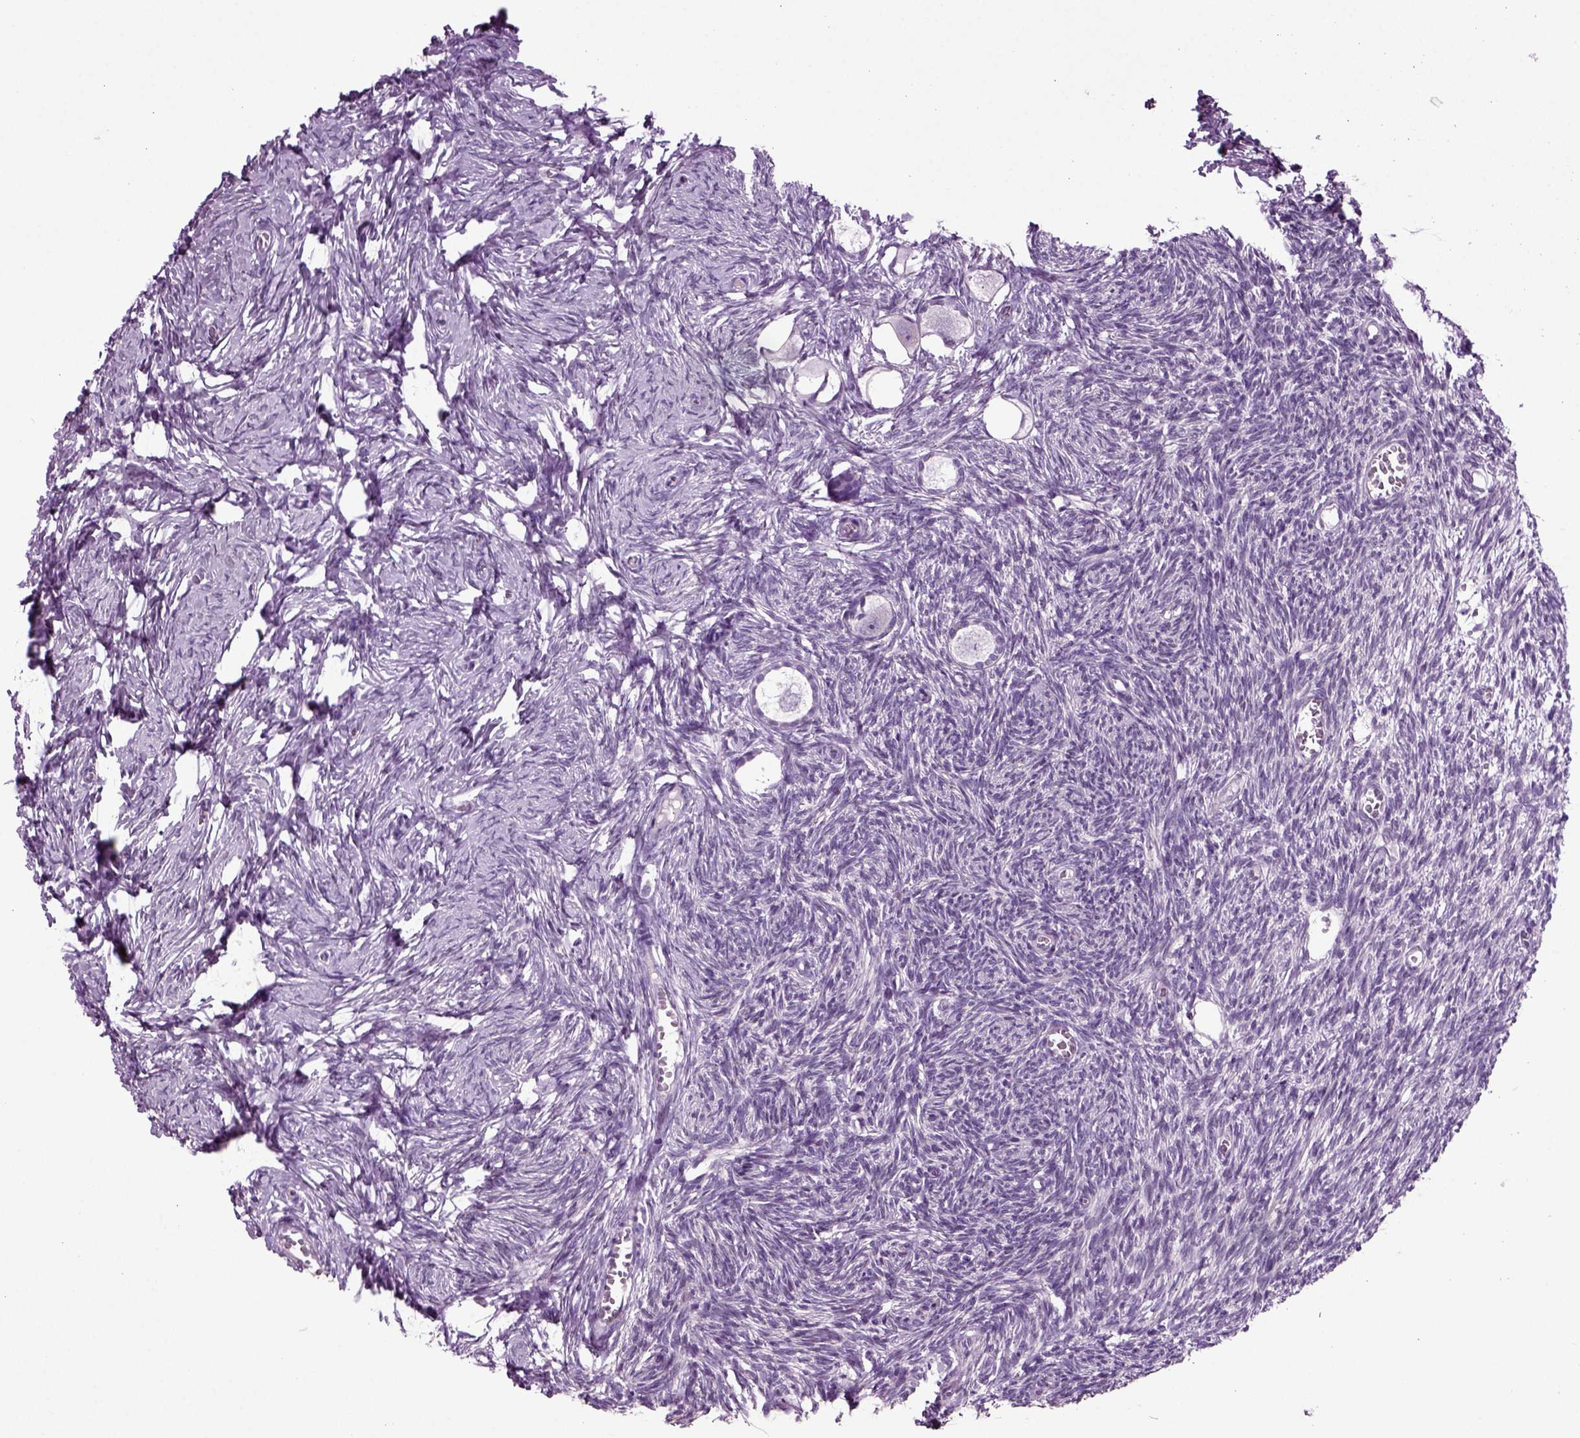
{"staining": {"intensity": "negative", "quantity": "none", "location": "none"}, "tissue": "ovary", "cell_type": "Follicle cells", "image_type": "normal", "snomed": [{"axis": "morphology", "description": "Normal tissue, NOS"}, {"axis": "topography", "description": "Ovary"}], "caption": "DAB immunohistochemical staining of benign ovary reveals no significant staining in follicle cells.", "gene": "ARID3A", "patient": {"sex": "female", "age": 27}}